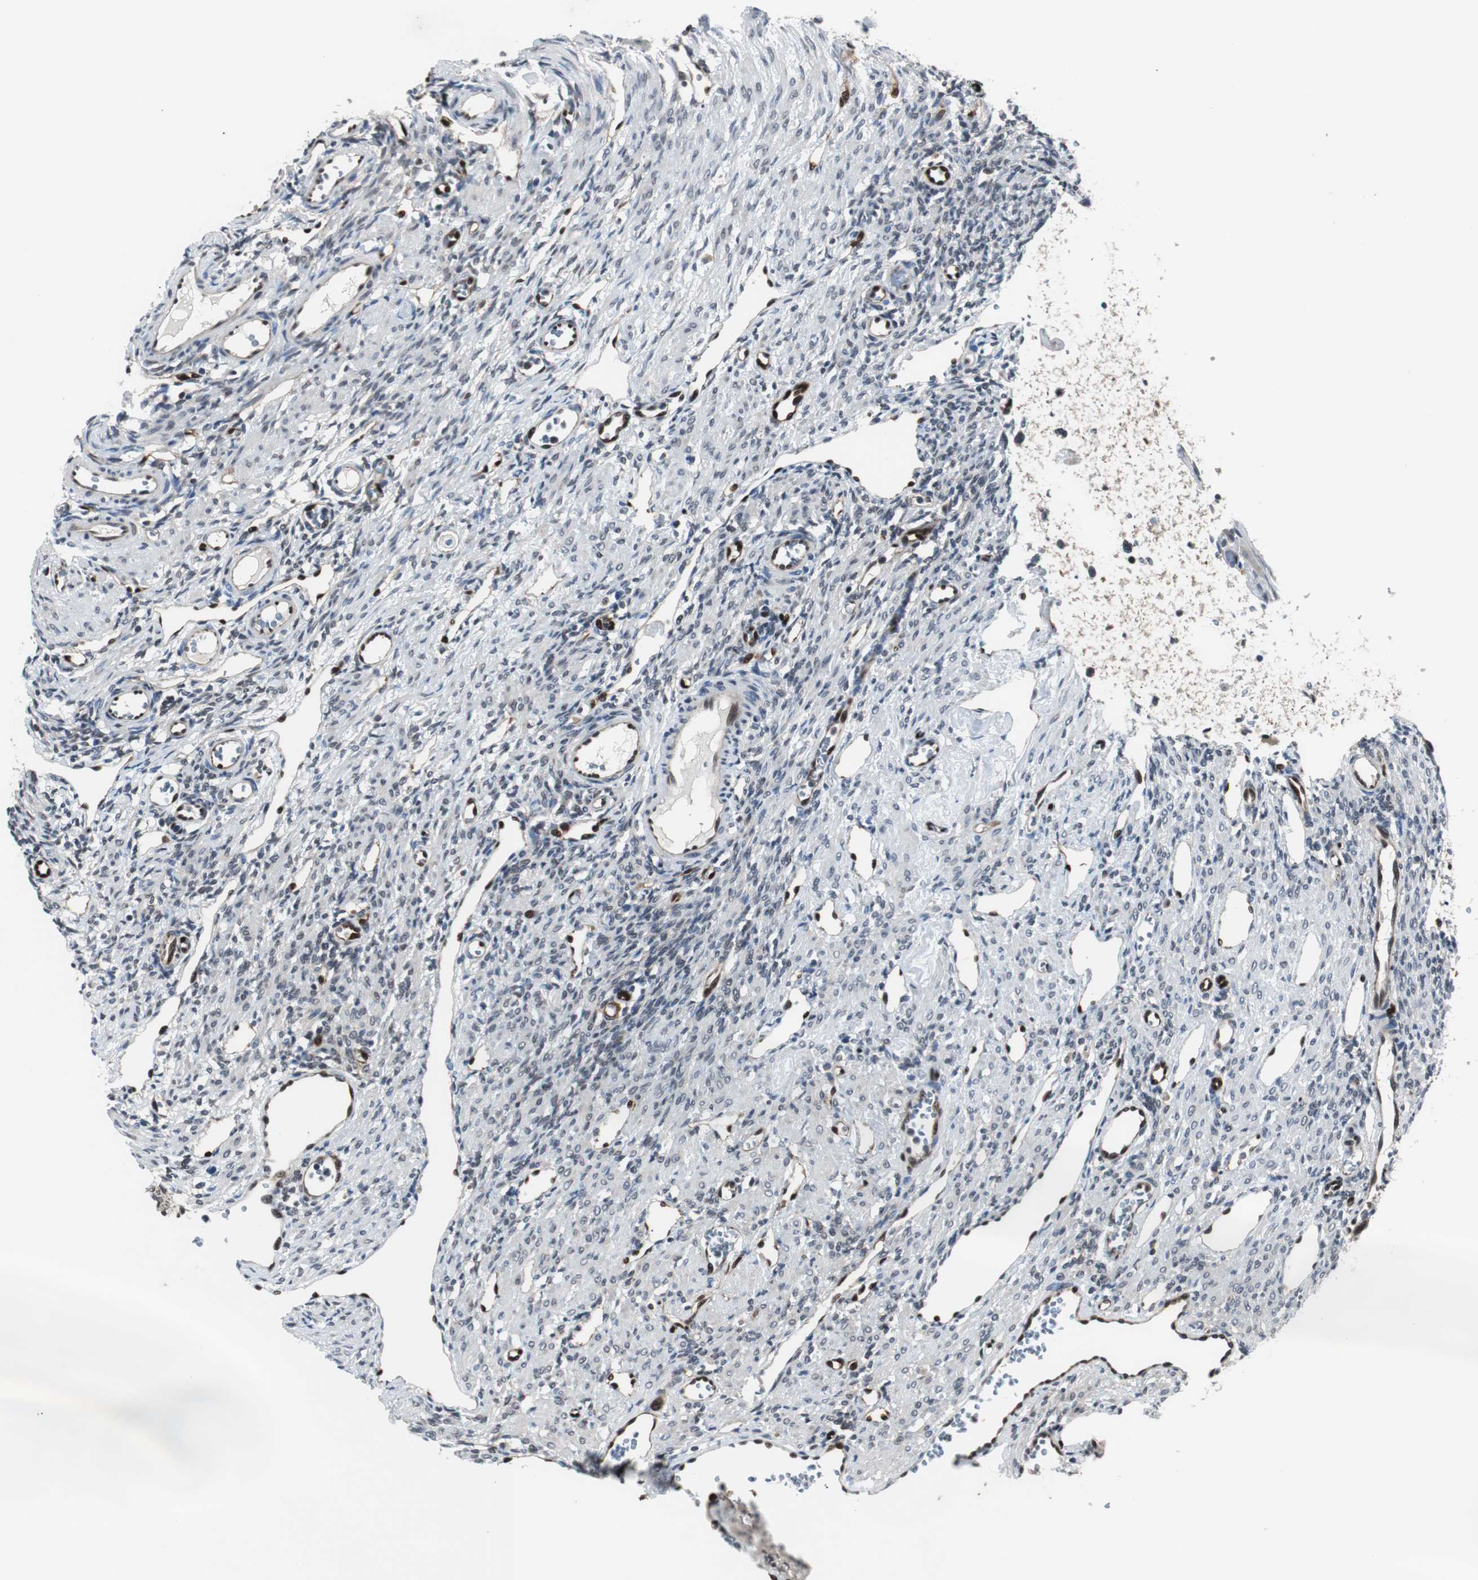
{"staining": {"intensity": "negative", "quantity": "none", "location": "none"}, "tissue": "ovary", "cell_type": "Ovarian stroma cells", "image_type": "normal", "snomed": [{"axis": "morphology", "description": "Normal tissue, NOS"}, {"axis": "topography", "description": "Ovary"}], "caption": "Immunohistochemistry of unremarkable ovary displays no staining in ovarian stroma cells. Nuclei are stained in blue.", "gene": "SMAD1", "patient": {"sex": "female", "age": 33}}